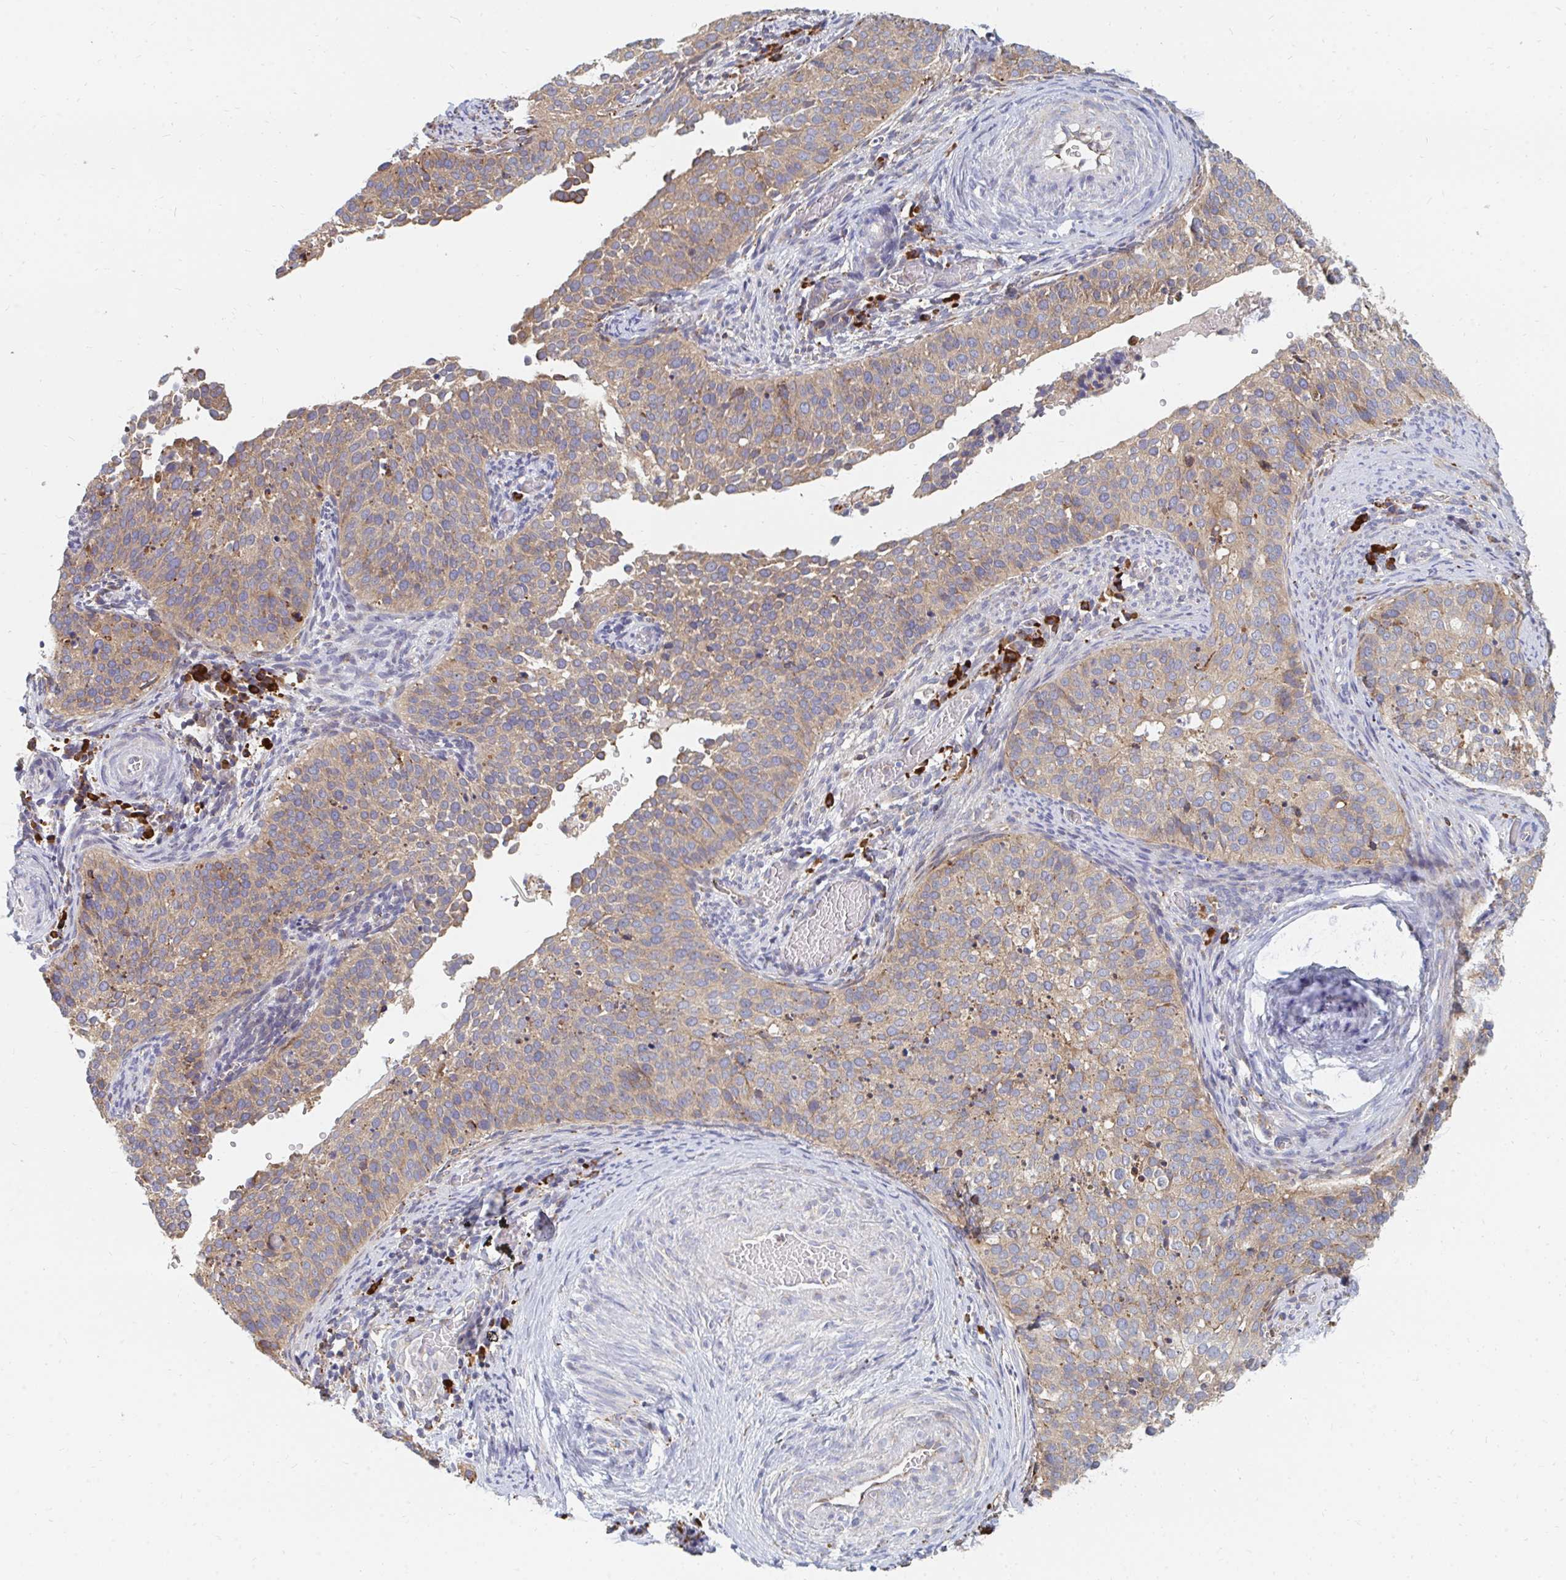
{"staining": {"intensity": "weak", "quantity": ">75%", "location": "cytoplasmic/membranous"}, "tissue": "cervical cancer", "cell_type": "Tumor cells", "image_type": "cancer", "snomed": [{"axis": "morphology", "description": "Squamous cell carcinoma, NOS"}, {"axis": "topography", "description": "Cervix"}], "caption": "Human cervical cancer stained for a protein (brown) displays weak cytoplasmic/membranous positive expression in about >75% of tumor cells.", "gene": "PPP1R13L", "patient": {"sex": "female", "age": 44}}